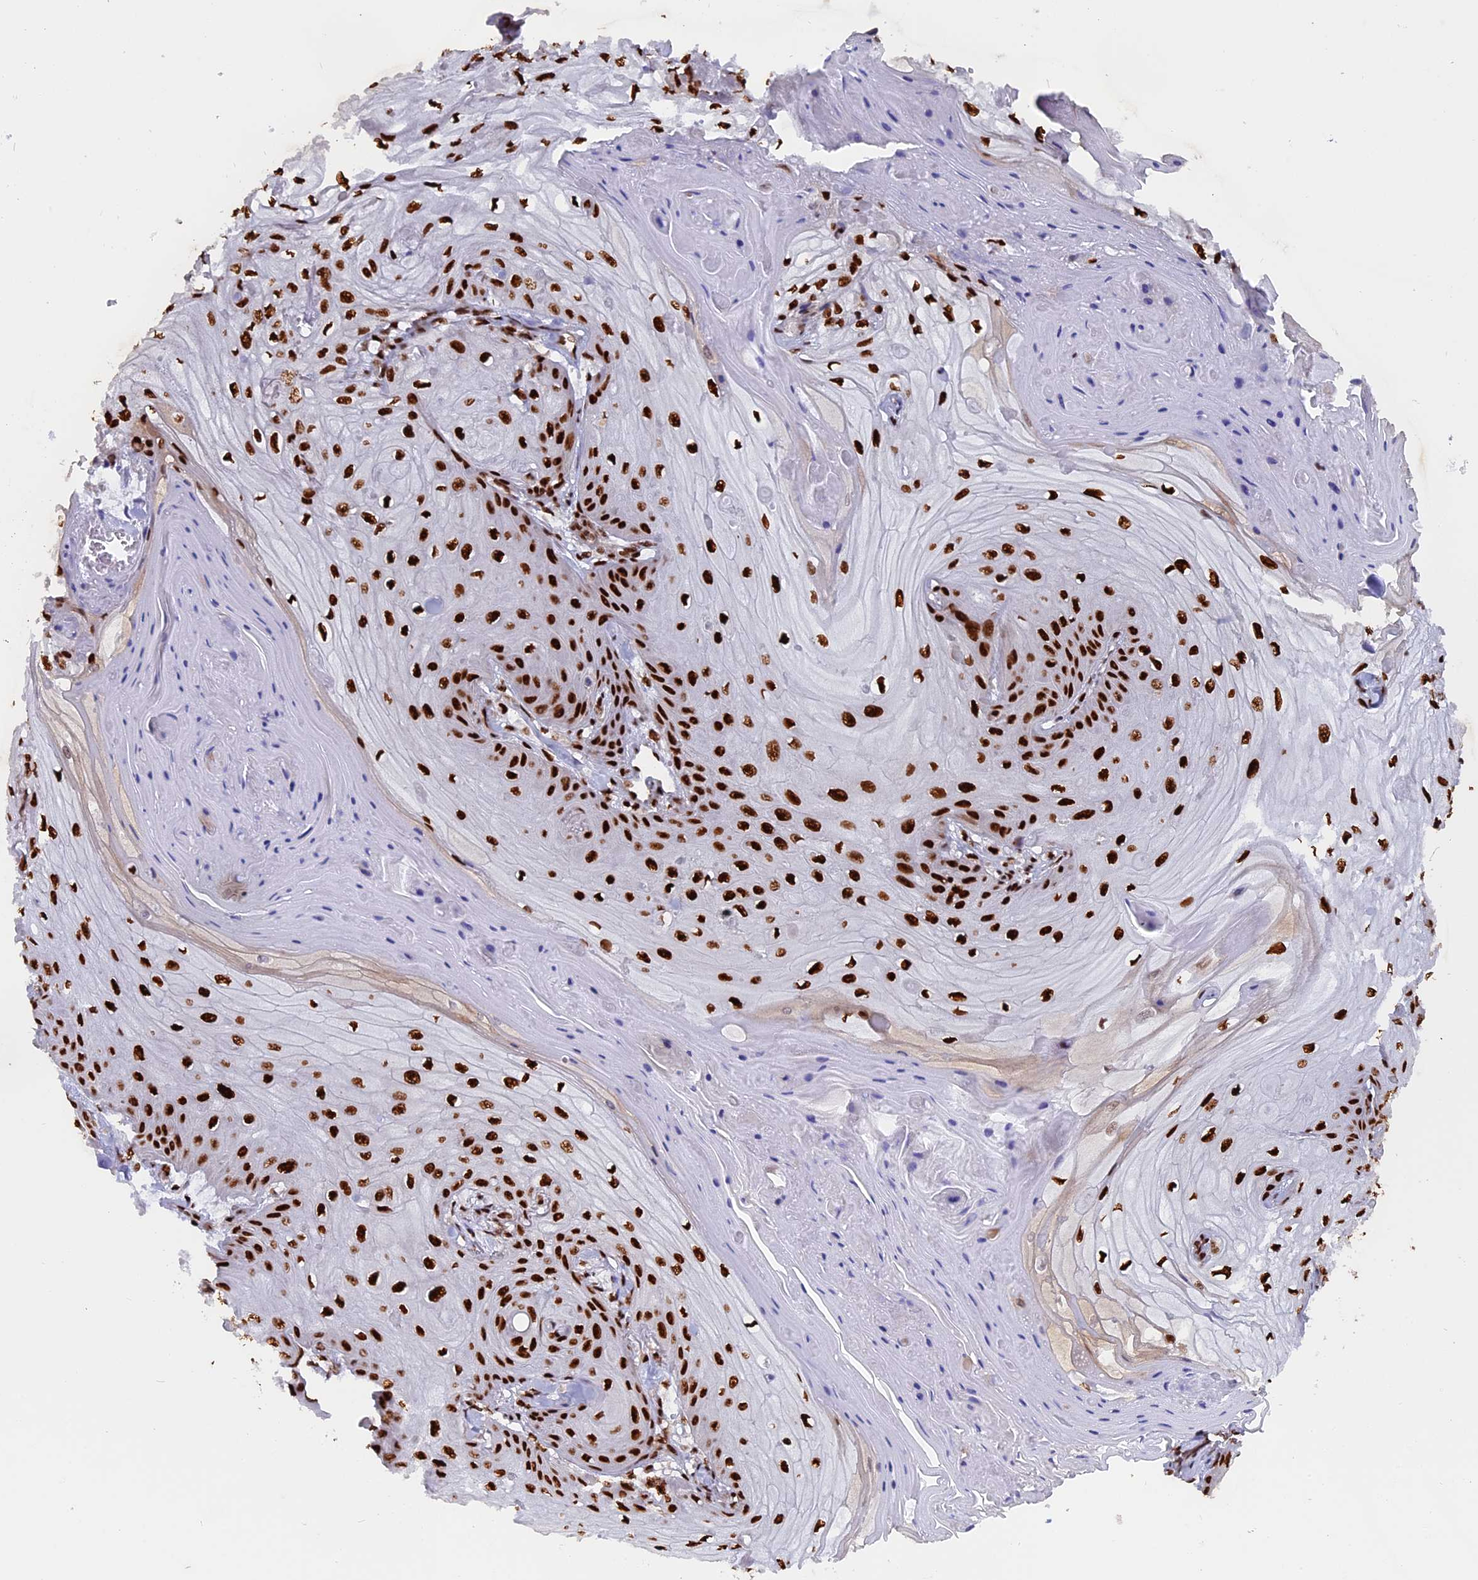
{"staining": {"intensity": "strong", "quantity": ">75%", "location": "nuclear"}, "tissue": "skin cancer", "cell_type": "Tumor cells", "image_type": "cancer", "snomed": [{"axis": "morphology", "description": "Squamous cell carcinoma, NOS"}, {"axis": "topography", "description": "Skin"}], "caption": "Approximately >75% of tumor cells in skin cancer show strong nuclear protein staining as visualized by brown immunohistochemical staining.", "gene": "RAMAC", "patient": {"sex": "male", "age": 74}}